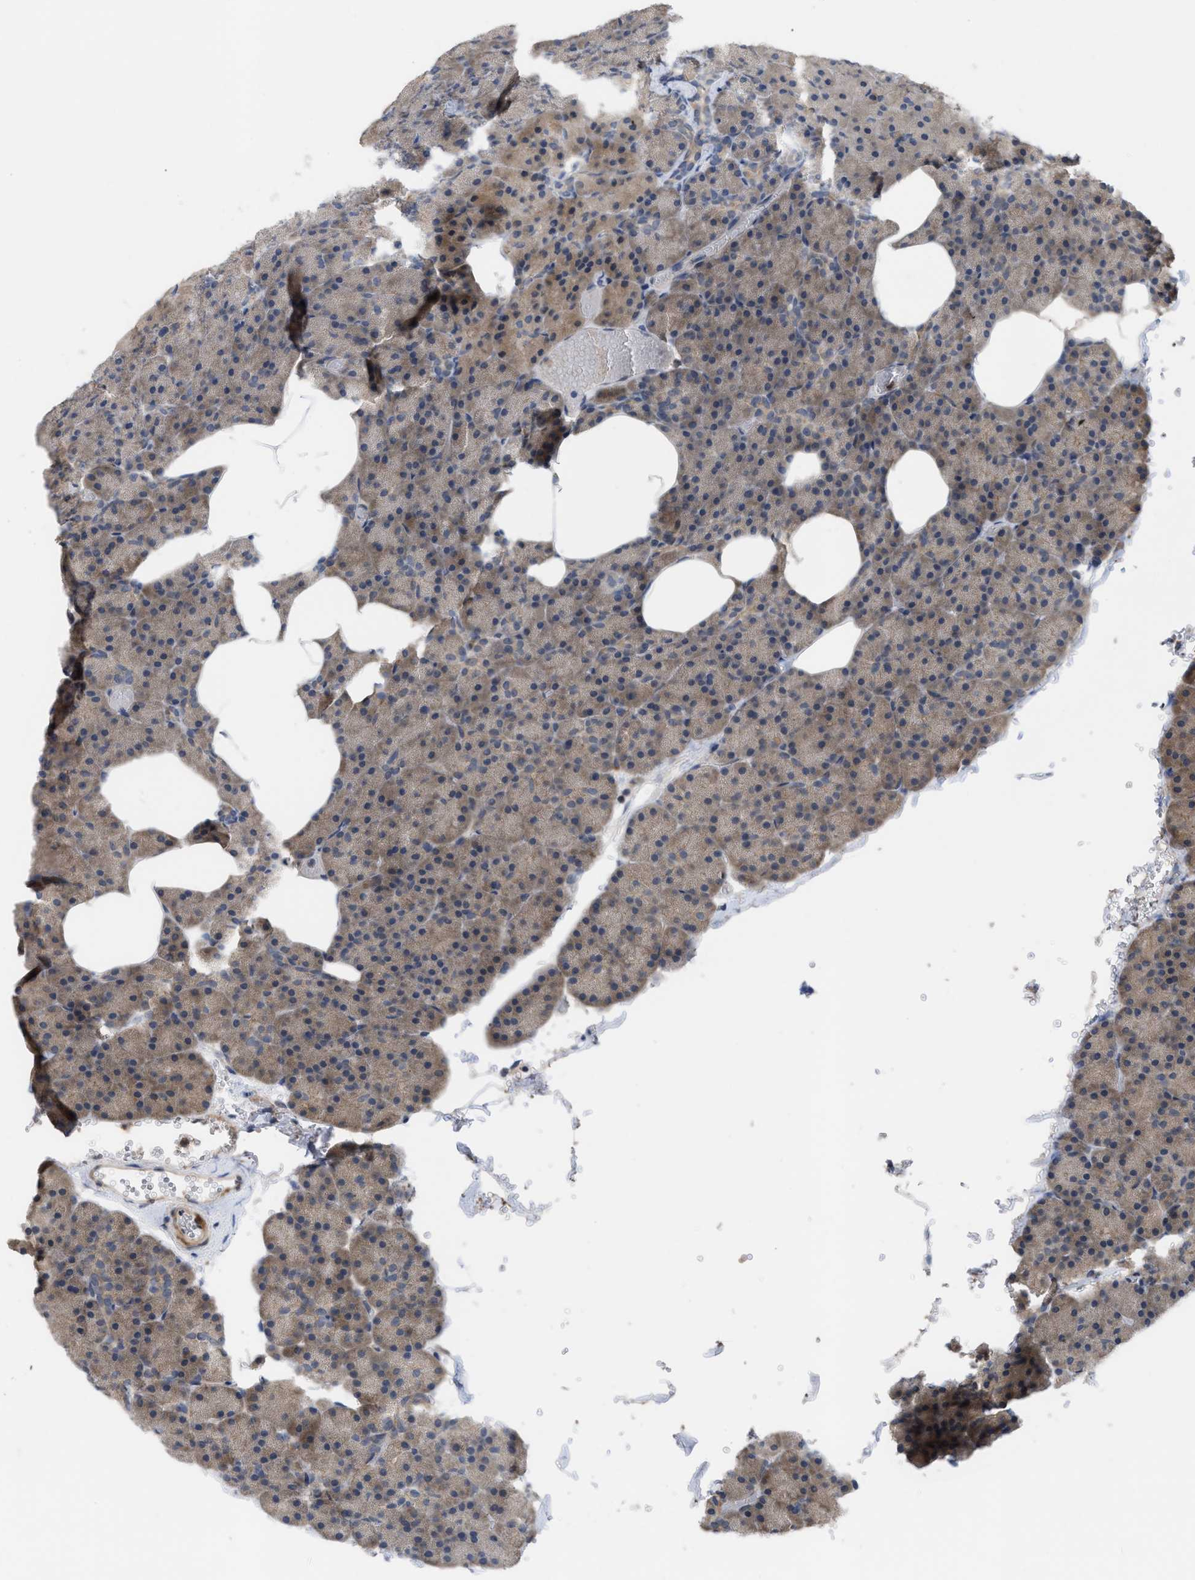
{"staining": {"intensity": "moderate", "quantity": ">75%", "location": "cytoplasmic/membranous"}, "tissue": "pancreas", "cell_type": "Exocrine glandular cells", "image_type": "normal", "snomed": [{"axis": "morphology", "description": "Normal tissue, NOS"}, {"axis": "morphology", "description": "Carcinoid, malignant, NOS"}, {"axis": "topography", "description": "Pancreas"}], "caption": "This is a histology image of immunohistochemistry (IHC) staining of benign pancreas, which shows moderate positivity in the cytoplasmic/membranous of exocrine glandular cells.", "gene": "LDAF1", "patient": {"sex": "female", "age": 35}}